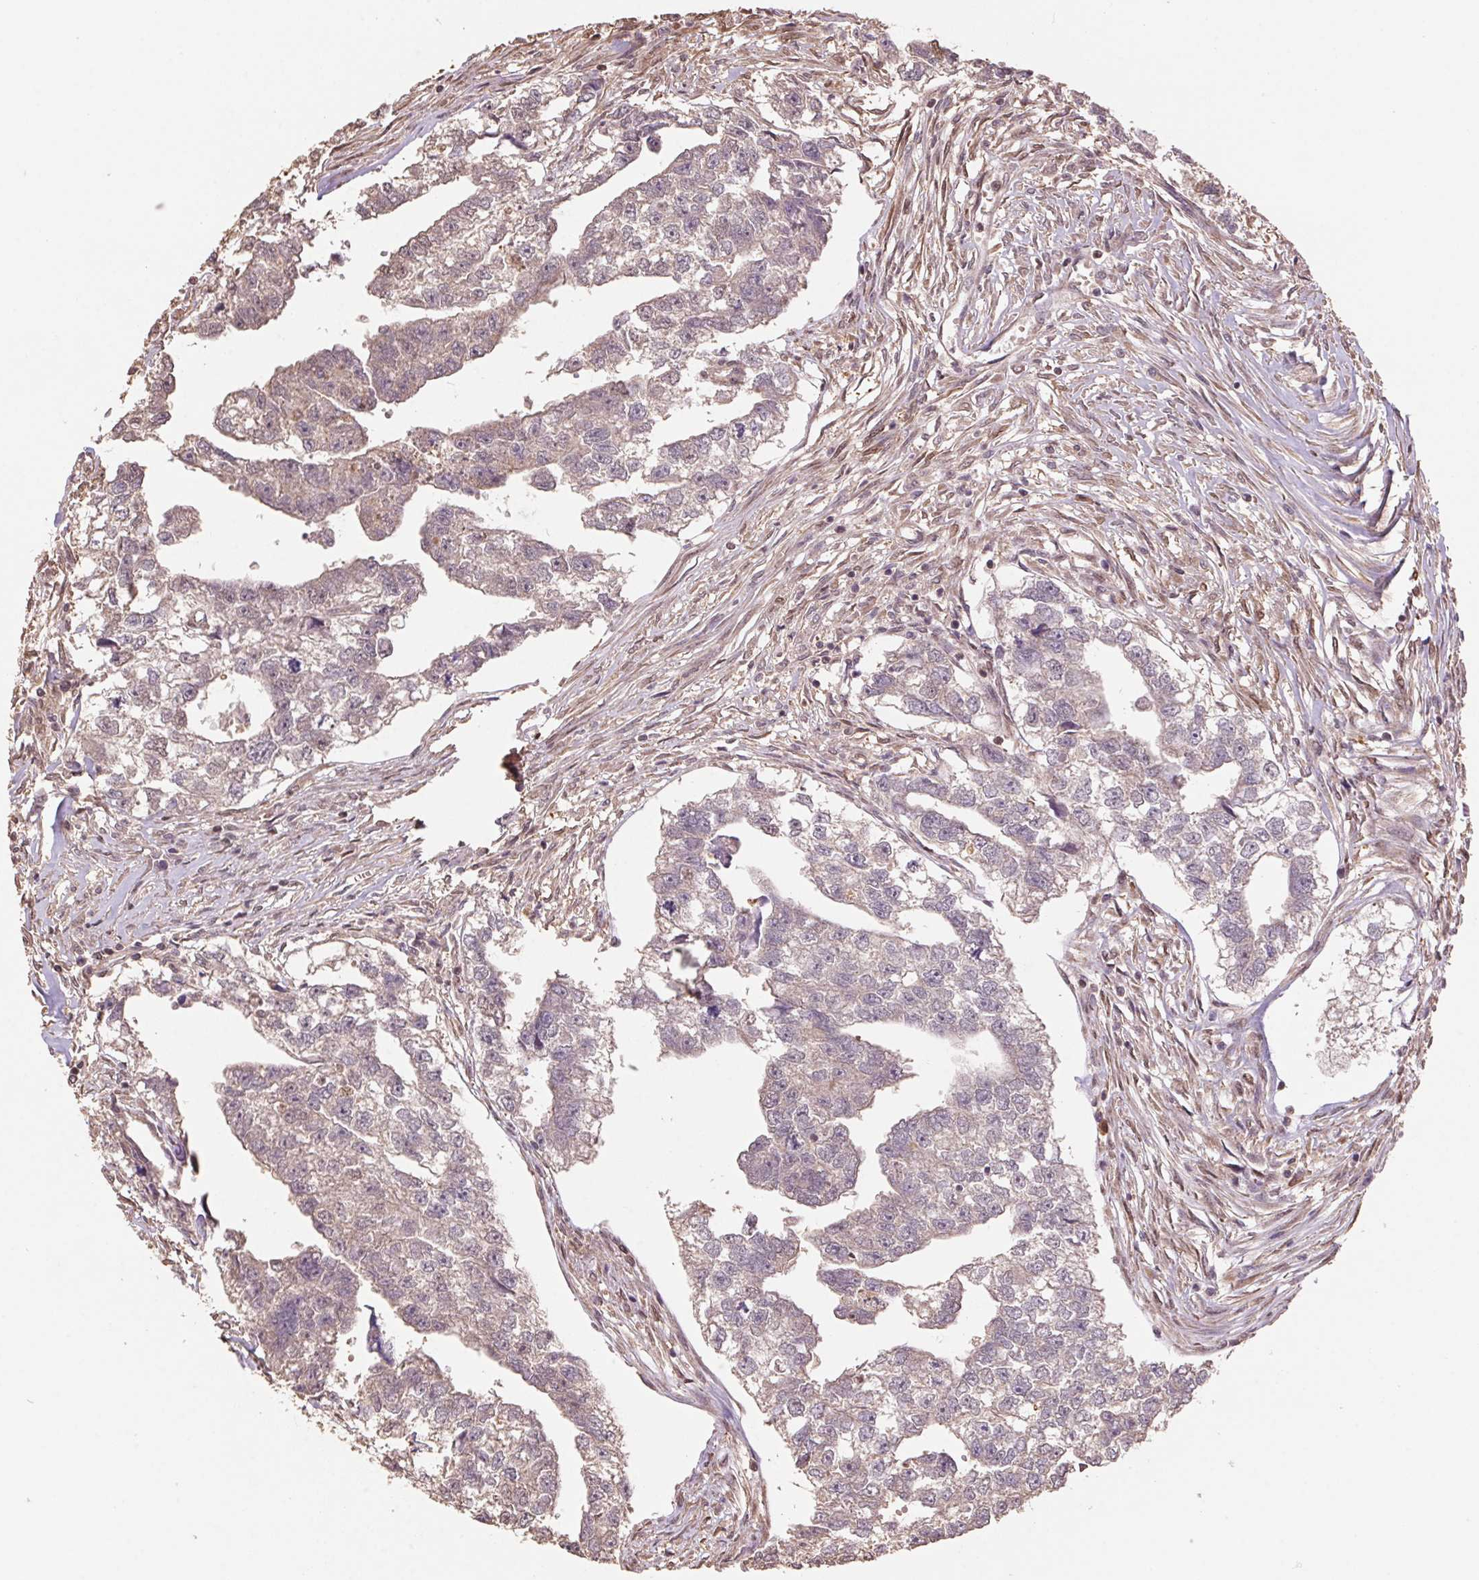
{"staining": {"intensity": "weak", "quantity": "<25%", "location": "cytoplasmic/membranous"}, "tissue": "testis cancer", "cell_type": "Tumor cells", "image_type": "cancer", "snomed": [{"axis": "morphology", "description": "Carcinoma, Embryonal, NOS"}, {"axis": "morphology", "description": "Teratoma, malignant, NOS"}, {"axis": "topography", "description": "Testis"}], "caption": "IHC image of testis embryonal carcinoma stained for a protein (brown), which shows no staining in tumor cells. (Stains: DAB IHC with hematoxylin counter stain, Microscopy: brightfield microscopy at high magnification).", "gene": "CUTA", "patient": {"sex": "male", "age": 44}}